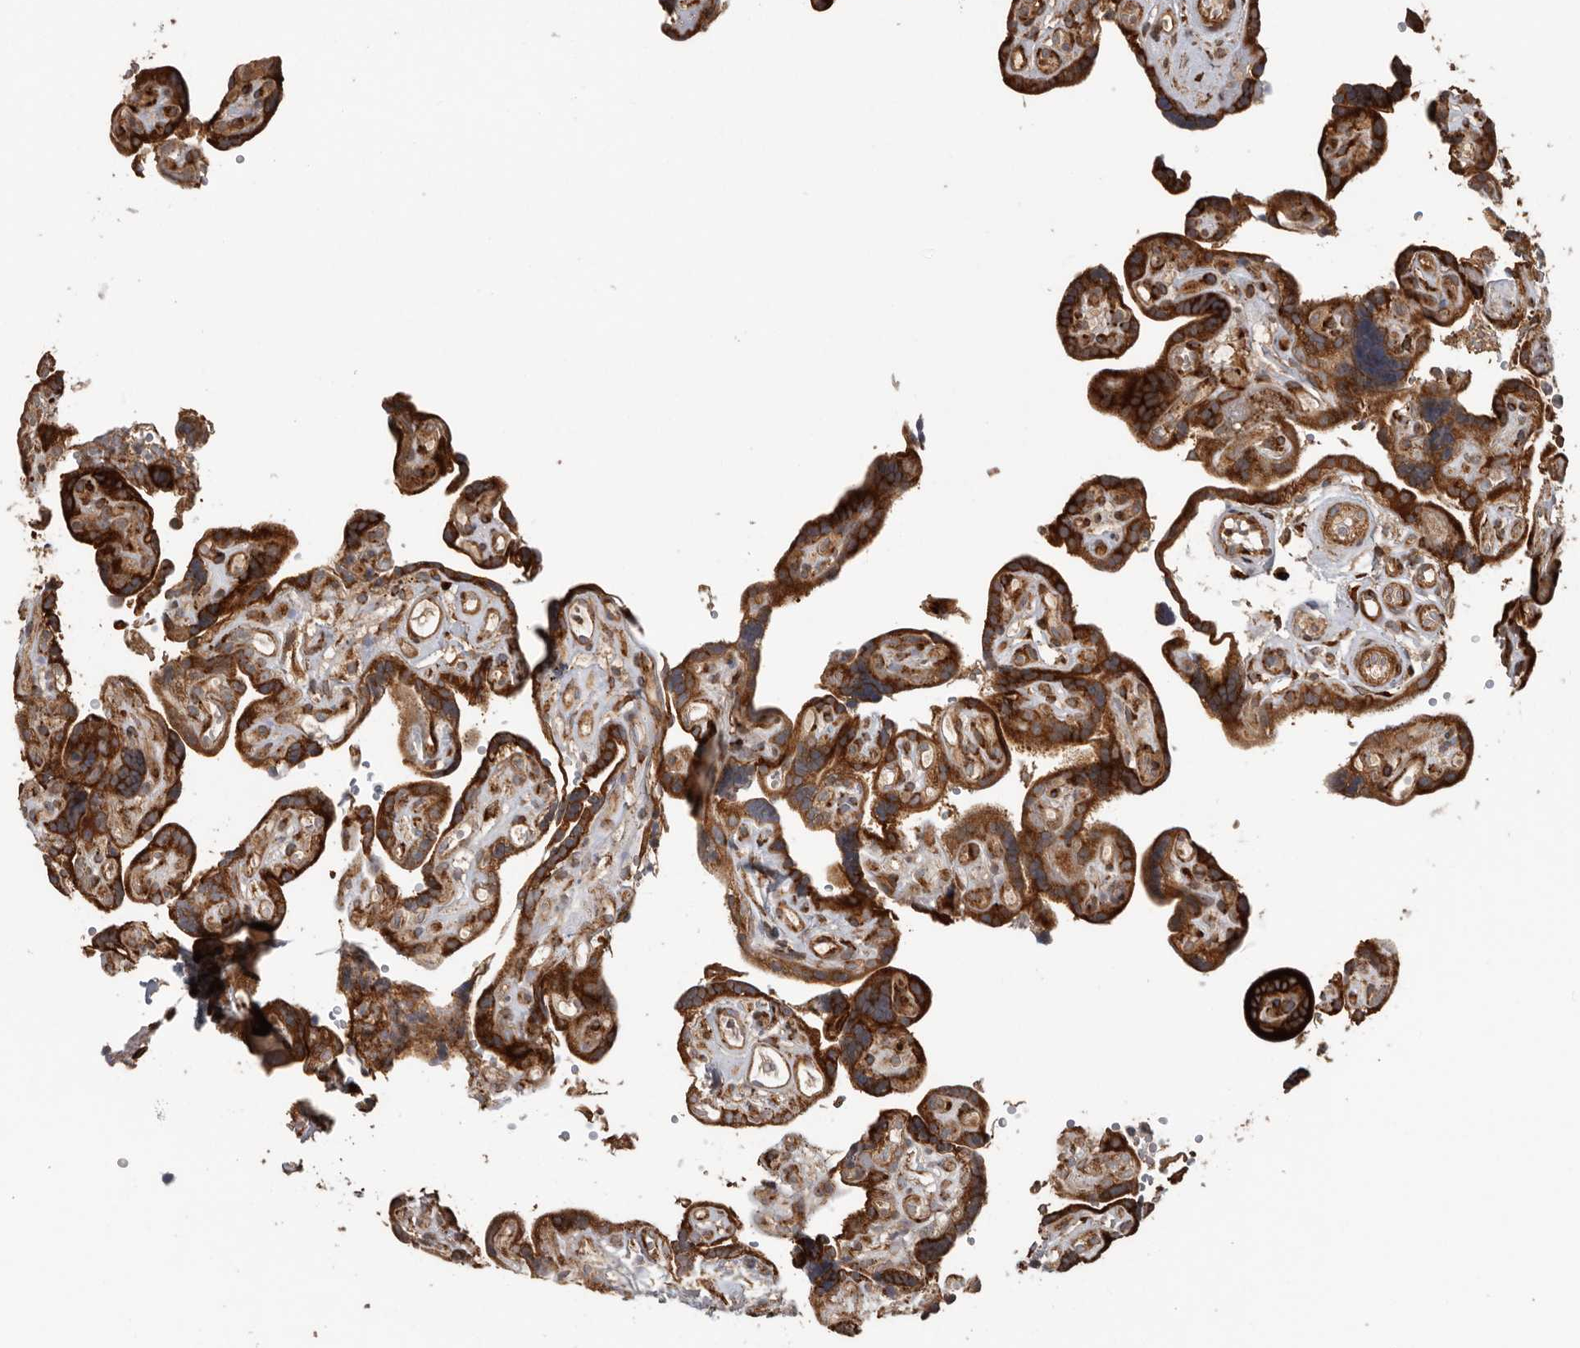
{"staining": {"intensity": "strong", "quantity": ">75%", "location": "cytoplasmic/membranous"}, "tissue": "placenta", "cell_type": "Decidual cells", "image_type": "normal", "snomed": [{"axis": "morphology", "description": "Normal tissue, NOS"}, {"axis": "topography", "description": "Placenta"}], "caption": "Decidual cells exhibit strong cytoplasmic/membranous staining in approximately >75% of cells in normal placenta.", "gene": "CEP350", "patient": {"sex": "female", "age": 30}}